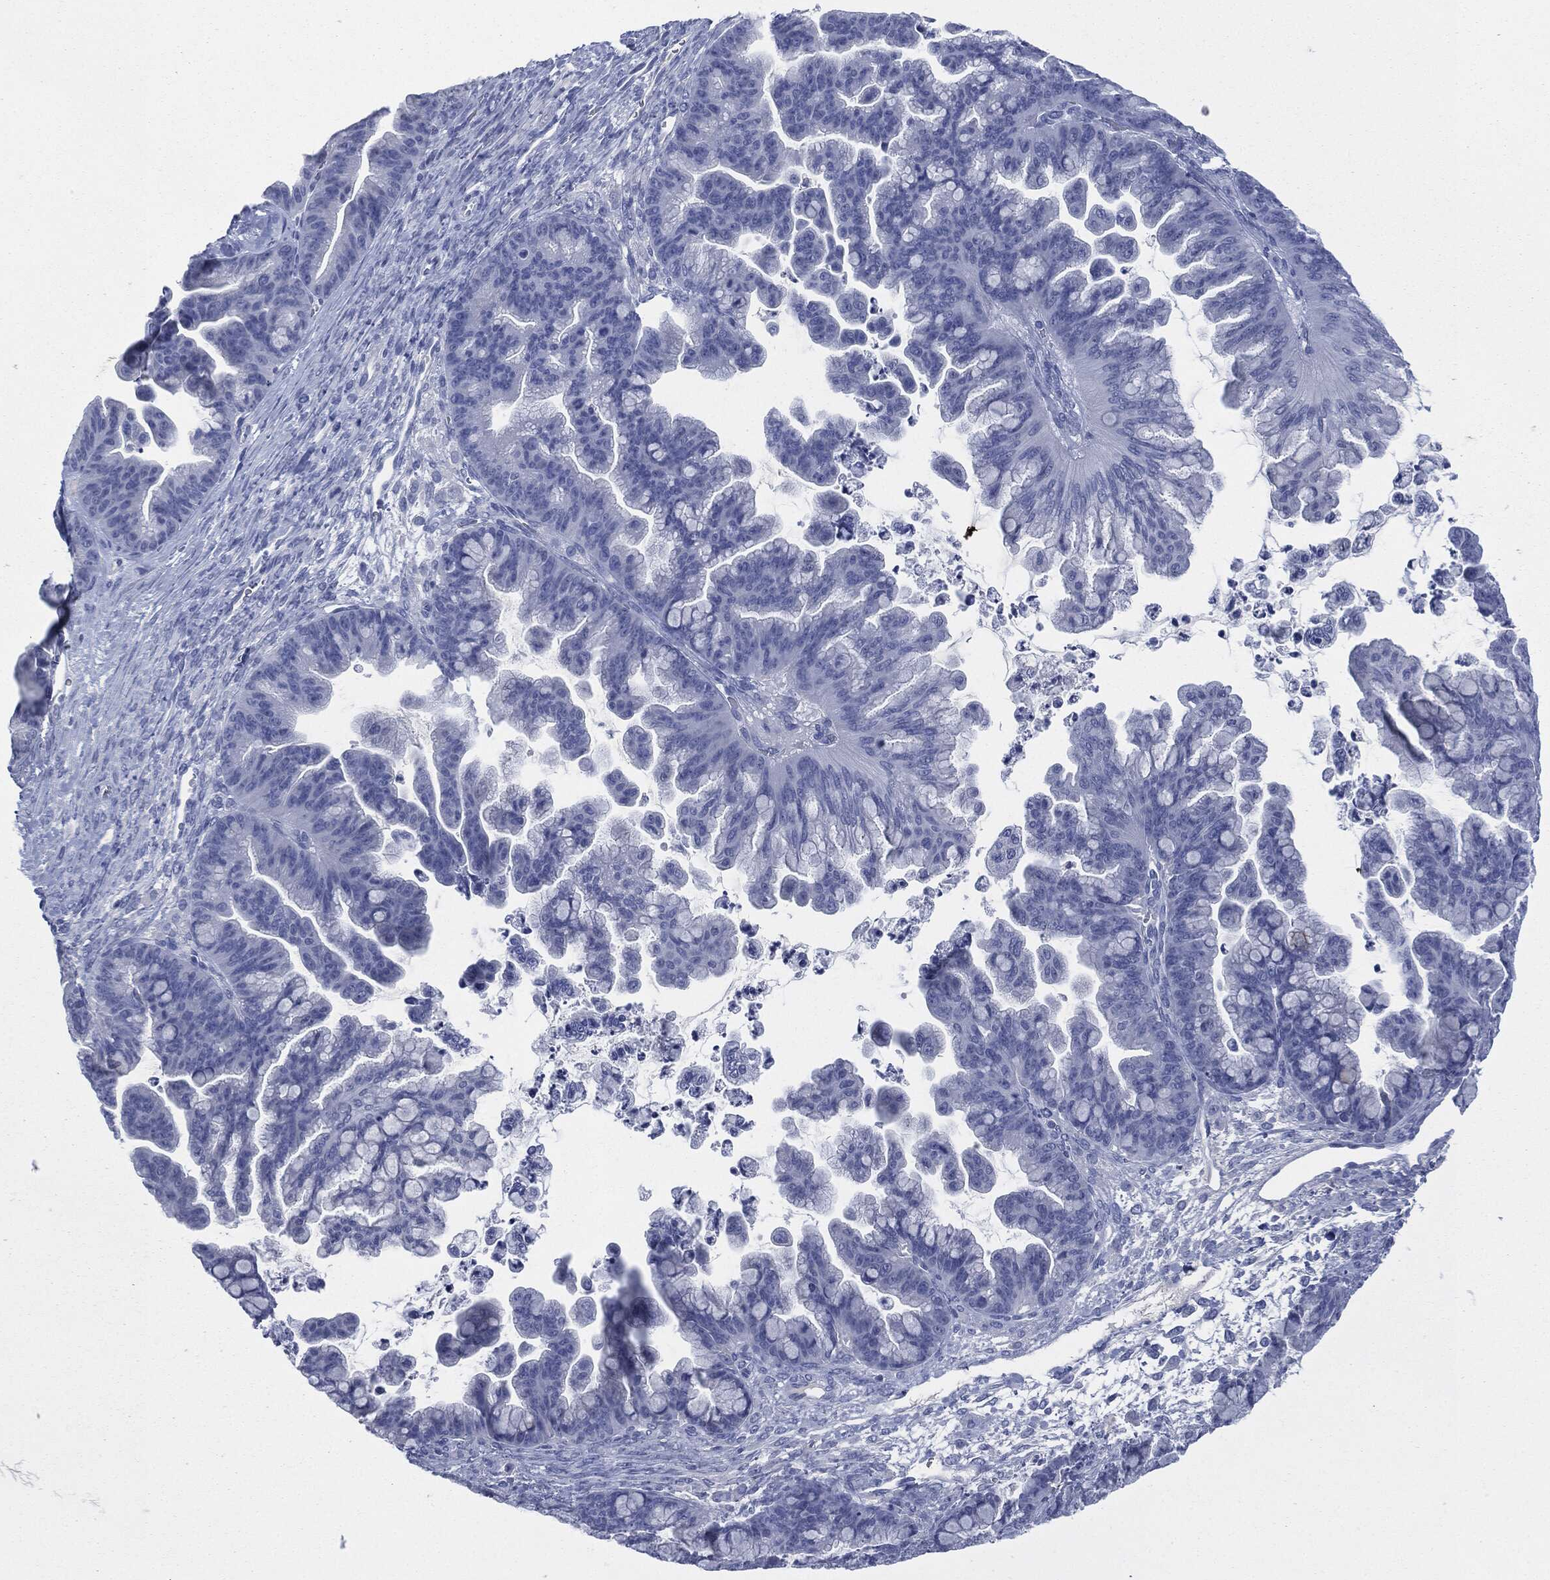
{"staining": {"intensity": "negative", "quantity": "none", "location": "none"}, "tissue": "ovarian cancer", "cell_type": "Tumor cells", "image_type": "cancer", "snomed": [{"axis": "morphology", "description": "Cystadenocarcinoma, mucinous, NOS"}, {"axis": "topography", "description": "Ovary"}], "caption": "There is no significant expression in tumor cells of ovarian cancer.", "gene": "MUC16", "patient": {"sex": "female", "age": 67}}